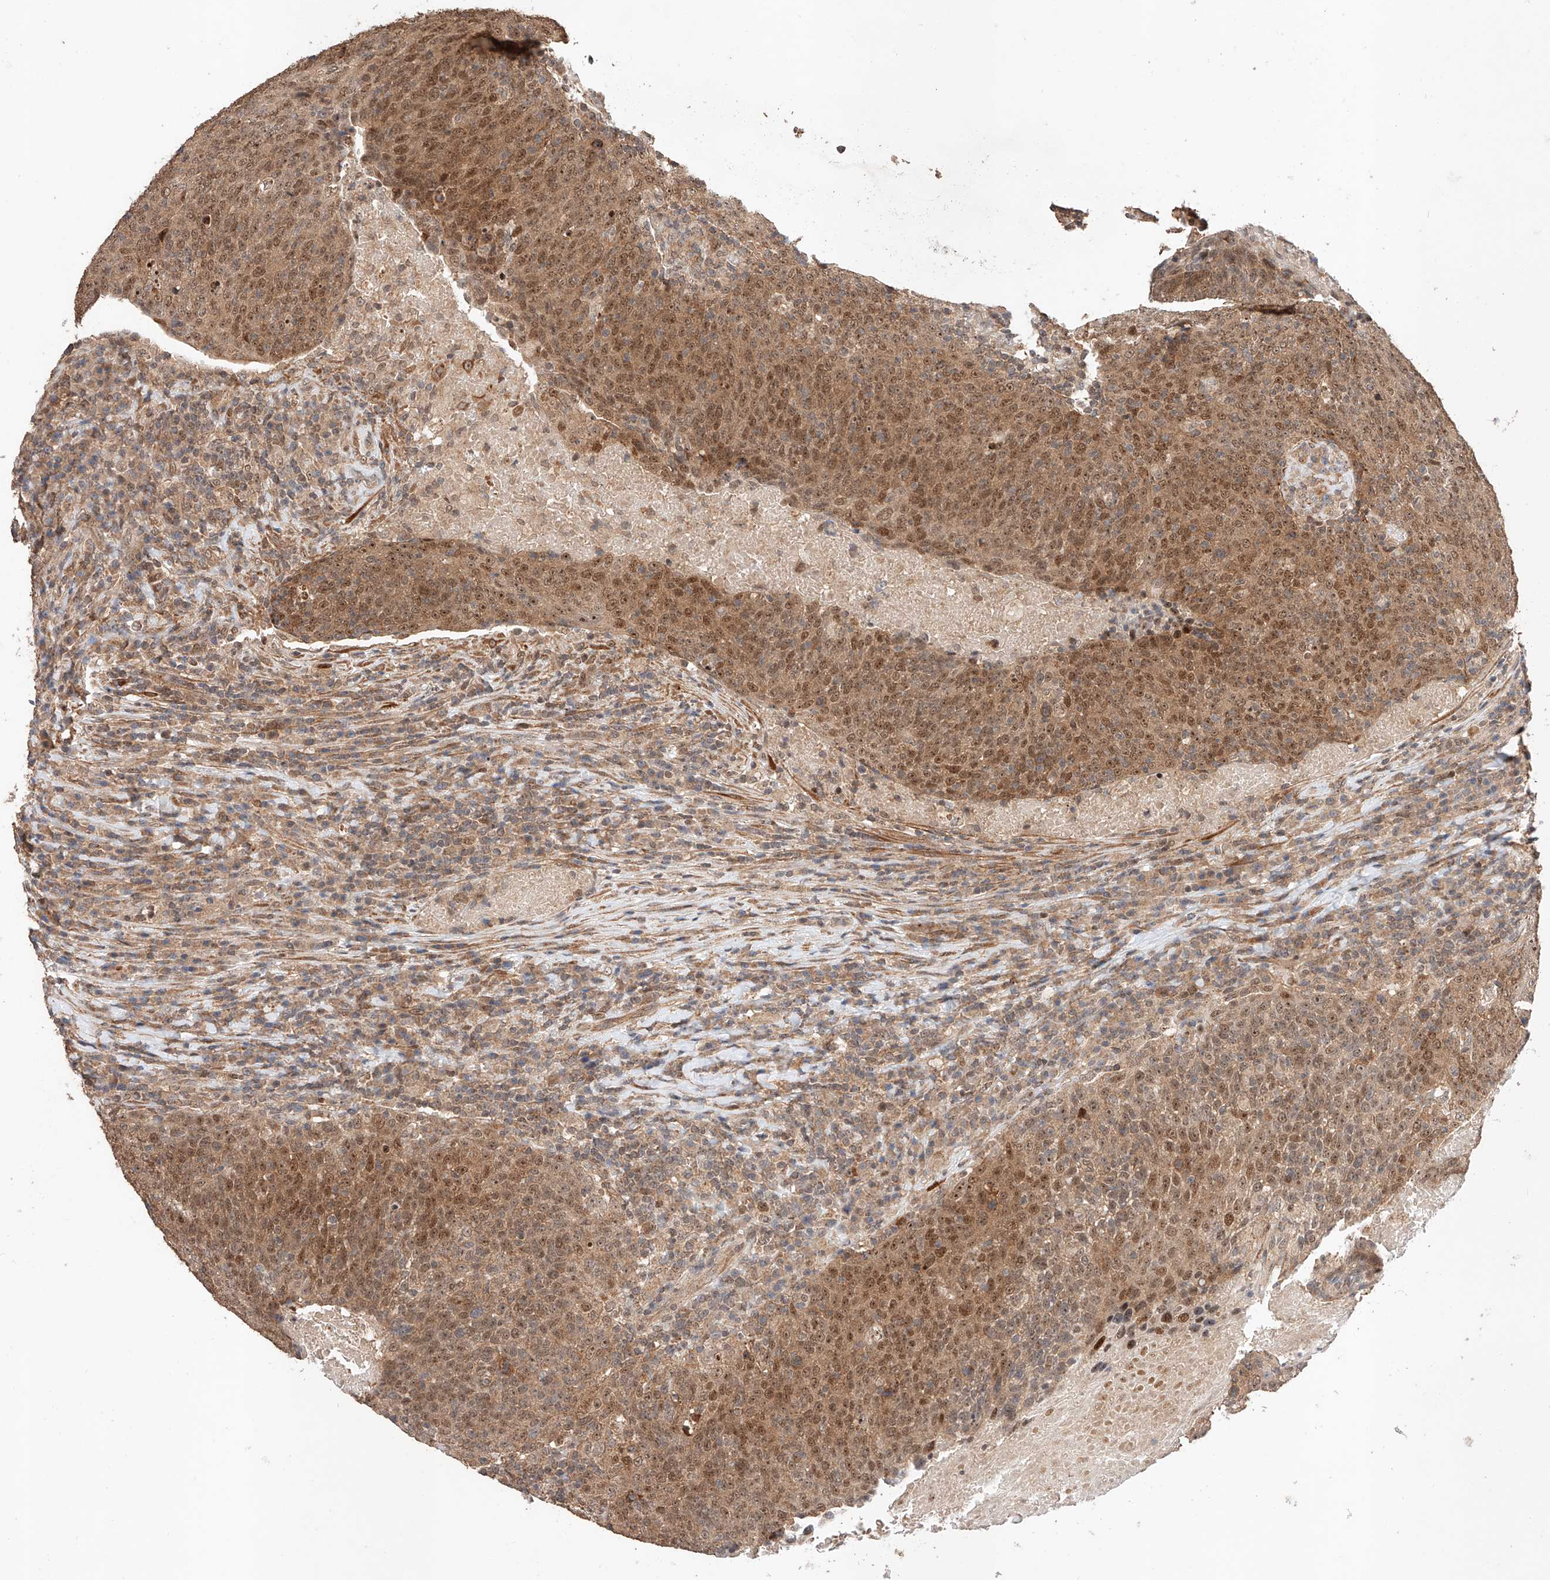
{"staining": {"intensity": "moderate", "quantity": ">75%", "location": "cytoplasmic/membranous,nuclear"}, "tissue": "head and neck cancer", "cell_type": "Tumor cells", "image_type": "cancer", "snomed": [{"axis": "morphology", "description": "Squamous cell carcinoma, NOS"}, {"axis": "morphology", "description": "Squamous cell carcinoma, metastatic, NOS"}, {"axis": "topography", "description": "Lymph node"}, {"axis": "topography", "description": "Head-Neck"}], "caption": "Immunohistochemical staining of human head and neck cancer (metastatic squamous cell carcinoma) exhibits medium levels of moderate cytoplasmic/membranous and nuclear staining in about >75% of tumor cells. Nuclei are stained in blue.", "gene": "RAB23", "patient": {"sex": "male", "age": 62}}